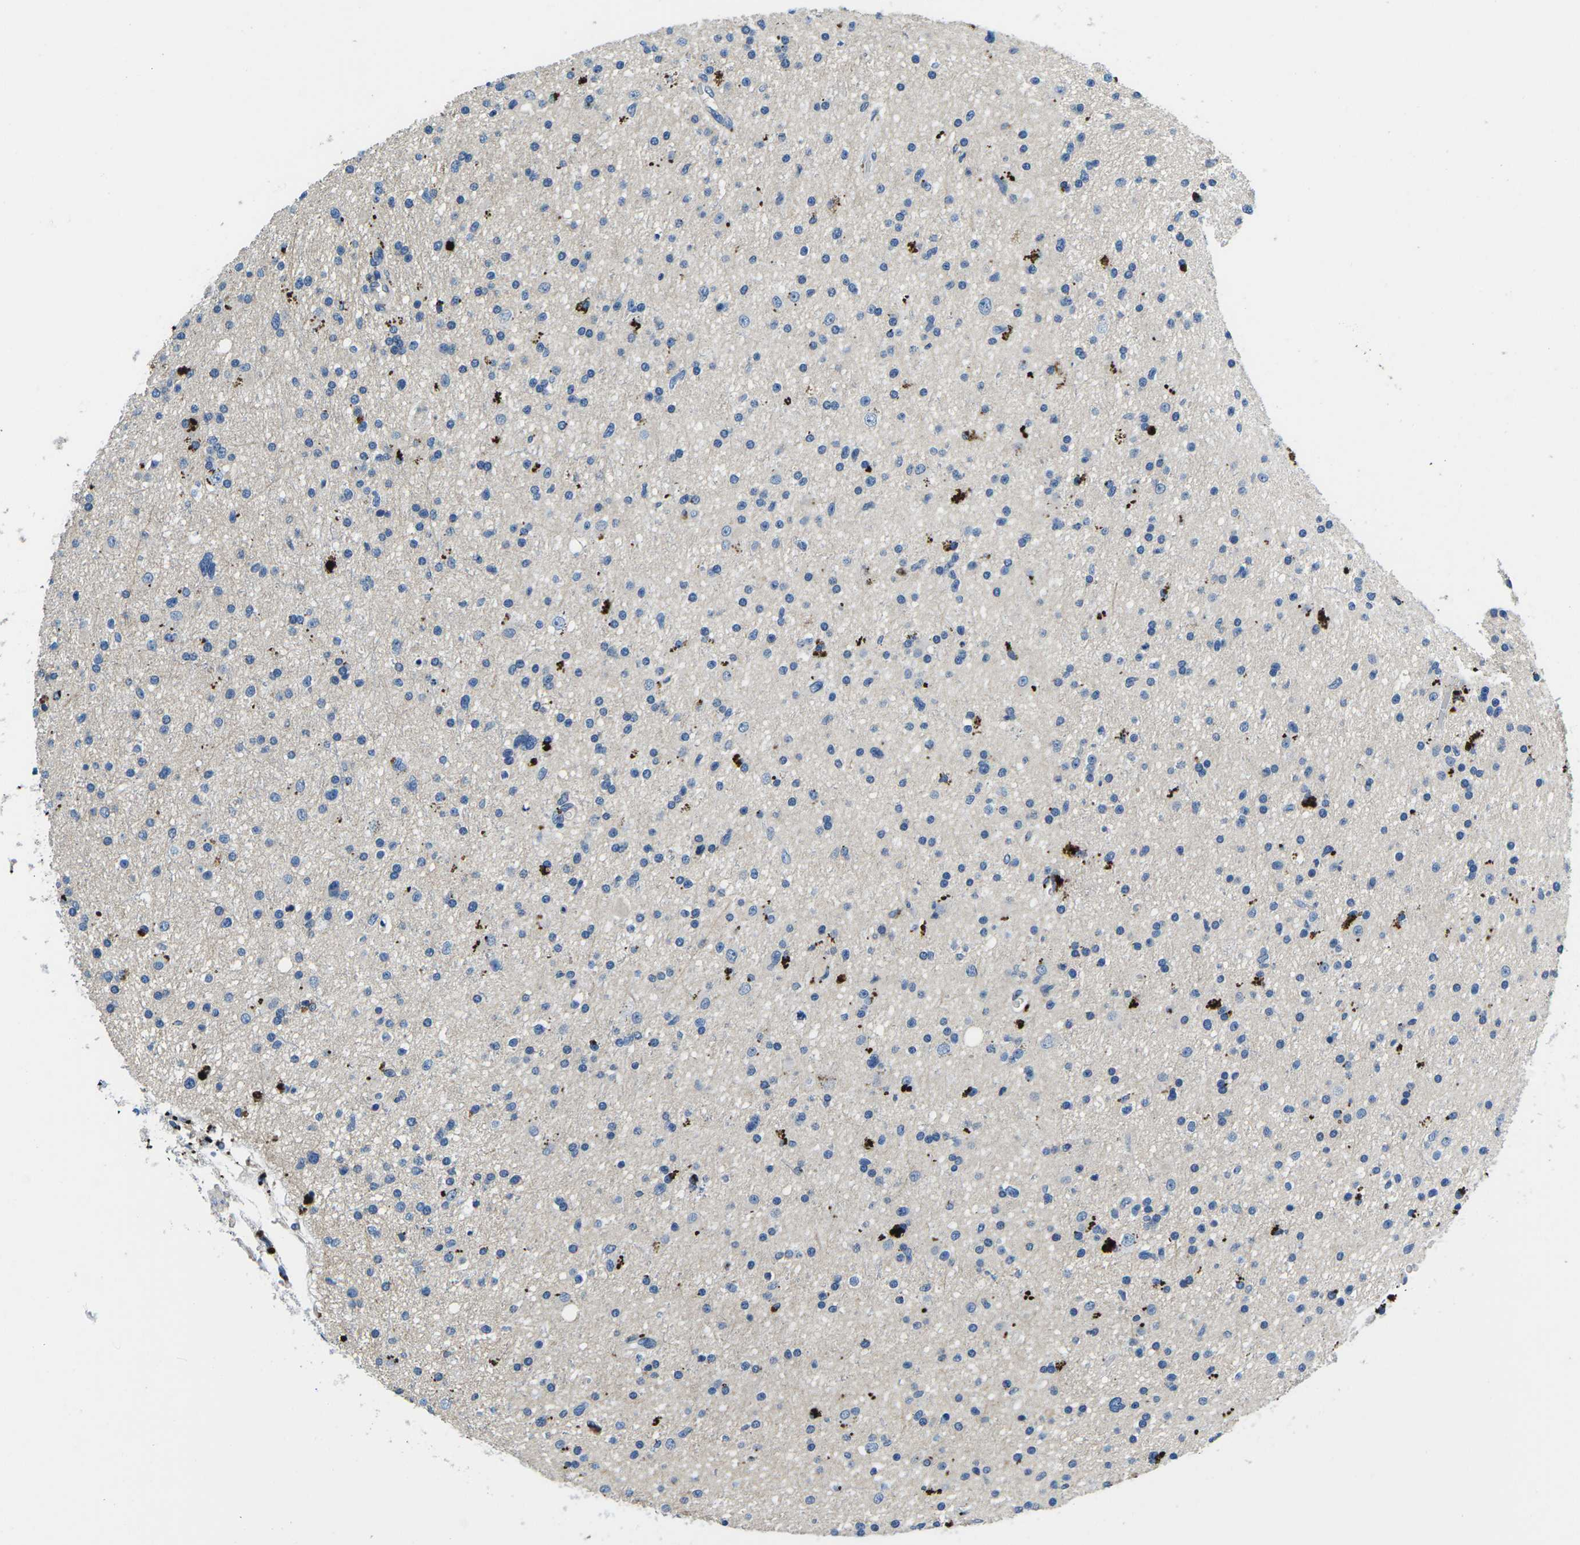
{"staining": {"intensity": "negative", "quantity": "none", "location": "none"}, "tissue": "glioma", "cell_type": "Tumor cells", "image_type": "cancer", "snomed": [{"axis": "morphology", "description": "Glioma, malignant, High grade"}, {"axis": "topography", "description": "Brain"}], "caption": "Tumor cells show no significant positivity in glioma.", "gene": "PDCD6IP", "patient": {"sex": "male", "age": 33}}